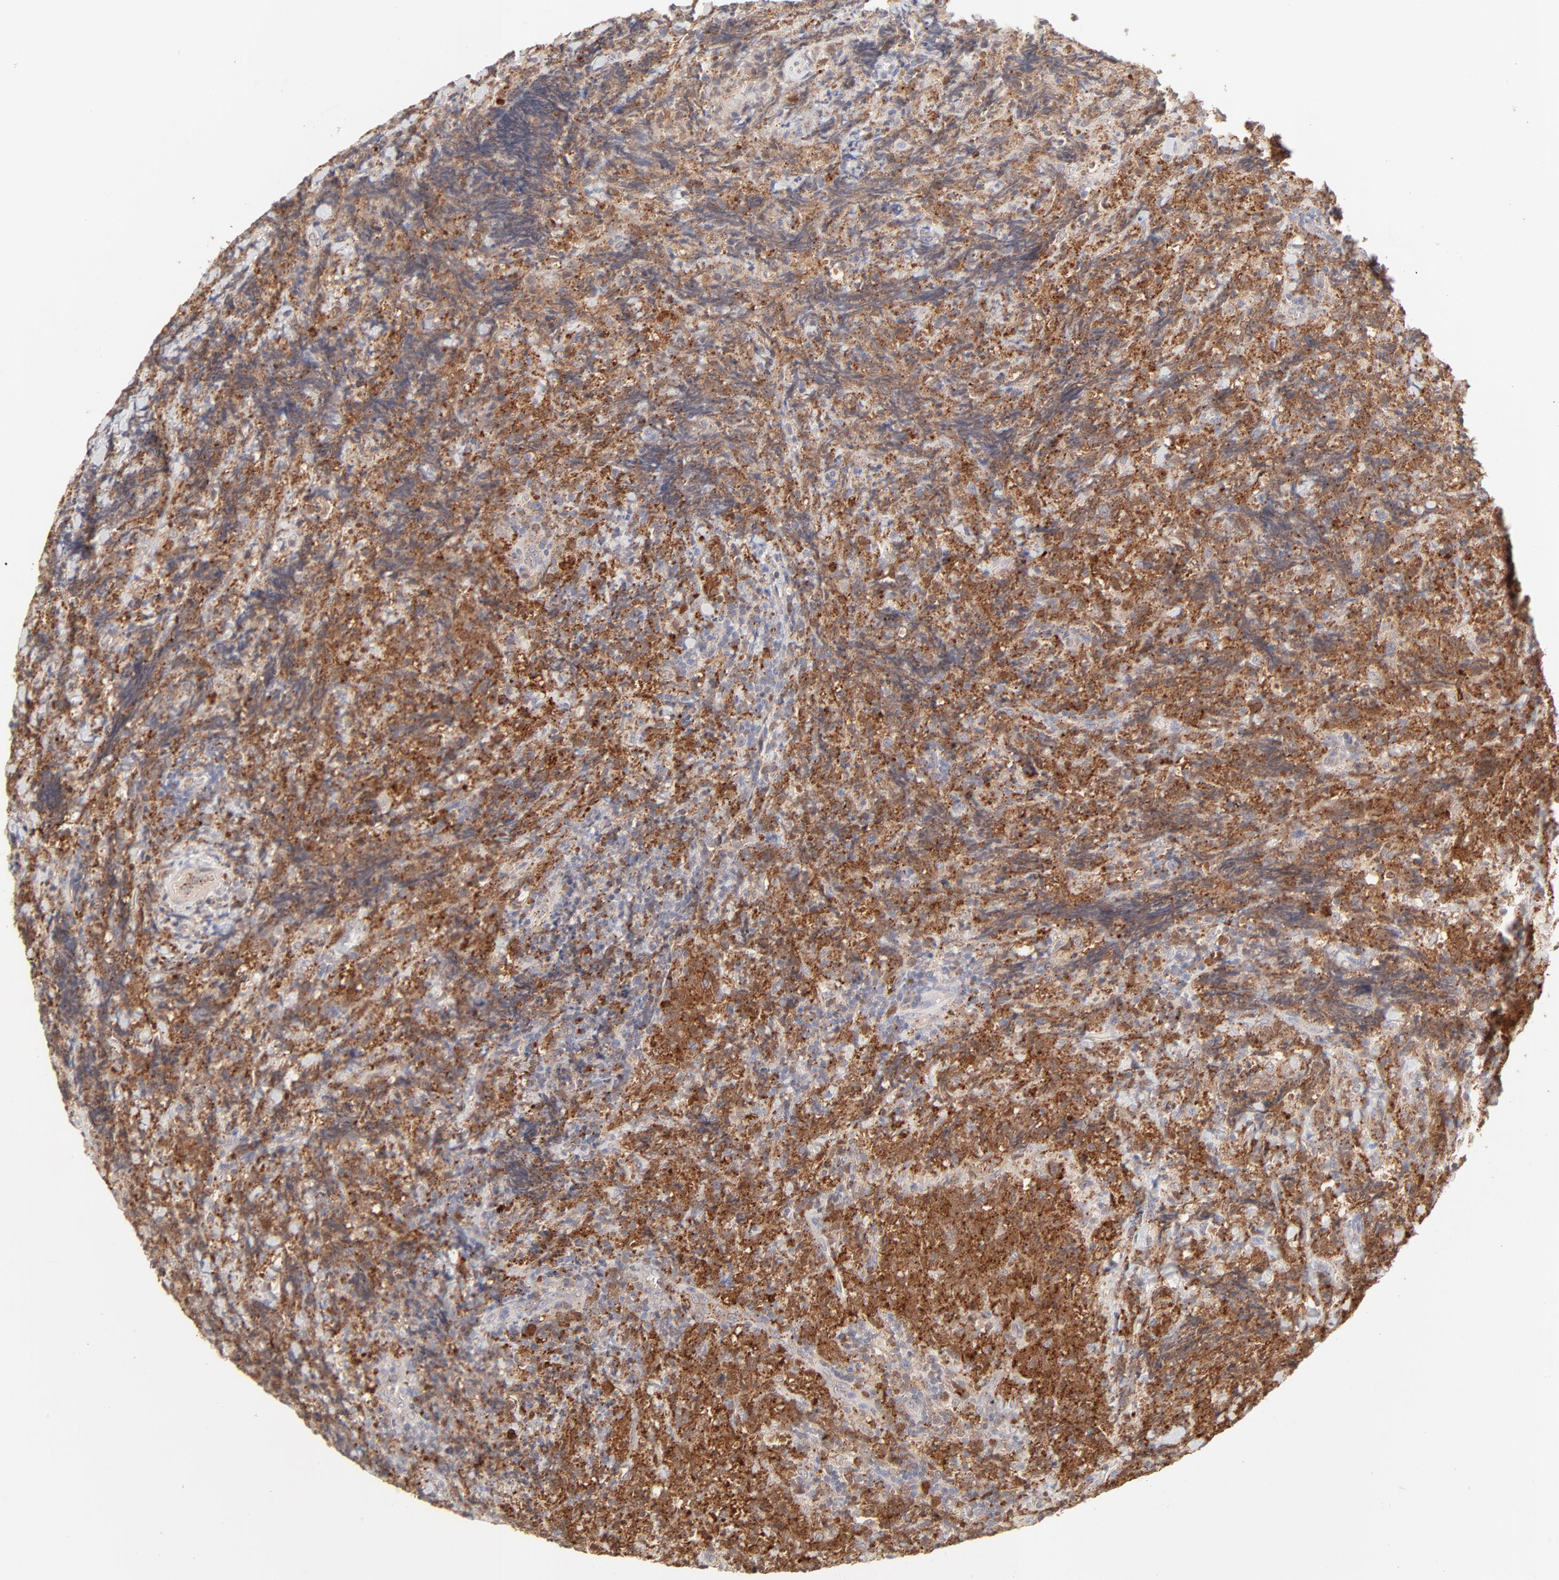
{"staining": {"intensity": "strong", "quantity": ">75%", "location": "cytoplasmic/membranous"}, "tissue": "lymphoma", "cell_type": "Tumor cells", "image_type": "cancer", "snomed": [{"axis": "morphology", "description": "Malignant lymphoma, non-Hodgkin's type, High grade"}, {"axis": "topography", "description": "Tonsil"}], "caption": "Immunohistochemistry (IHC) staining of malignant lymphoma, non-Hodgkin's type (high-grade), which shows high levels of strong cytoplasmic/membranous expression in about >75% of tumor cells indicating strong cytoplasmic/membranous protein expression. The staining was performed using DAB (brown) for protein detection and nuclei were counterstained in hematoxylin (blue).", "gene": "CDK6", "patient": {"sex": "female", "age": 36}}